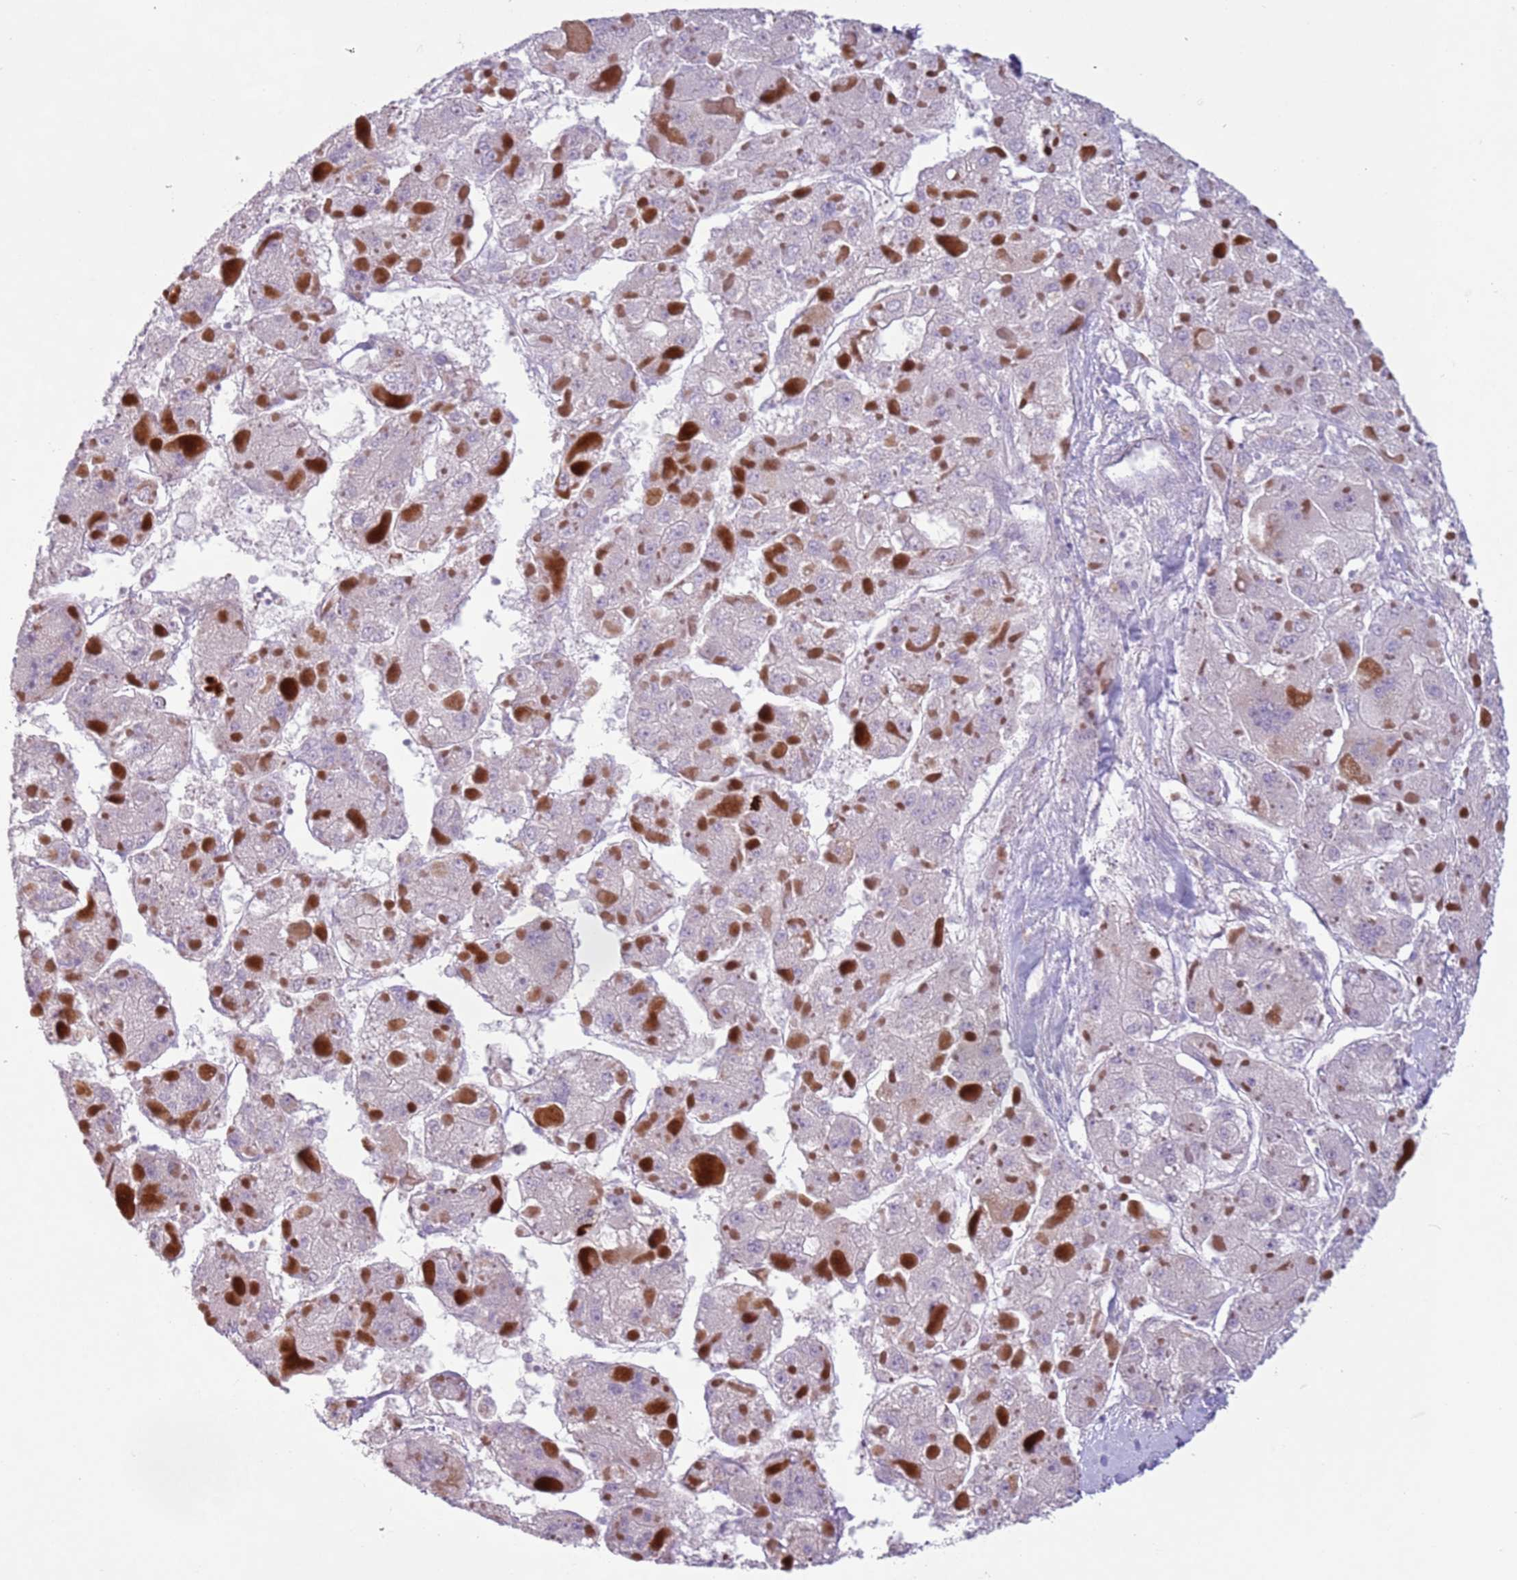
{"staining": {"intensity": "negative", "quantity": "none", "location": "none"}, "tissue": "liver cancer", "cell_type": "Tumor cells", "image_type": "cancer", "snomed": [{"axis": "morphology", "description": "Carcinoma, Hepatocellular, NOS"}, {"axis": "topography", "description": "Liver"}], "caption": "Immunohistochemistry (IHC) of liver hepatocellular carcinoma demonstrates no positivity in tumor cells.", "gene": "ZNF239", "patient": {"sex": "female", "age": 73}}